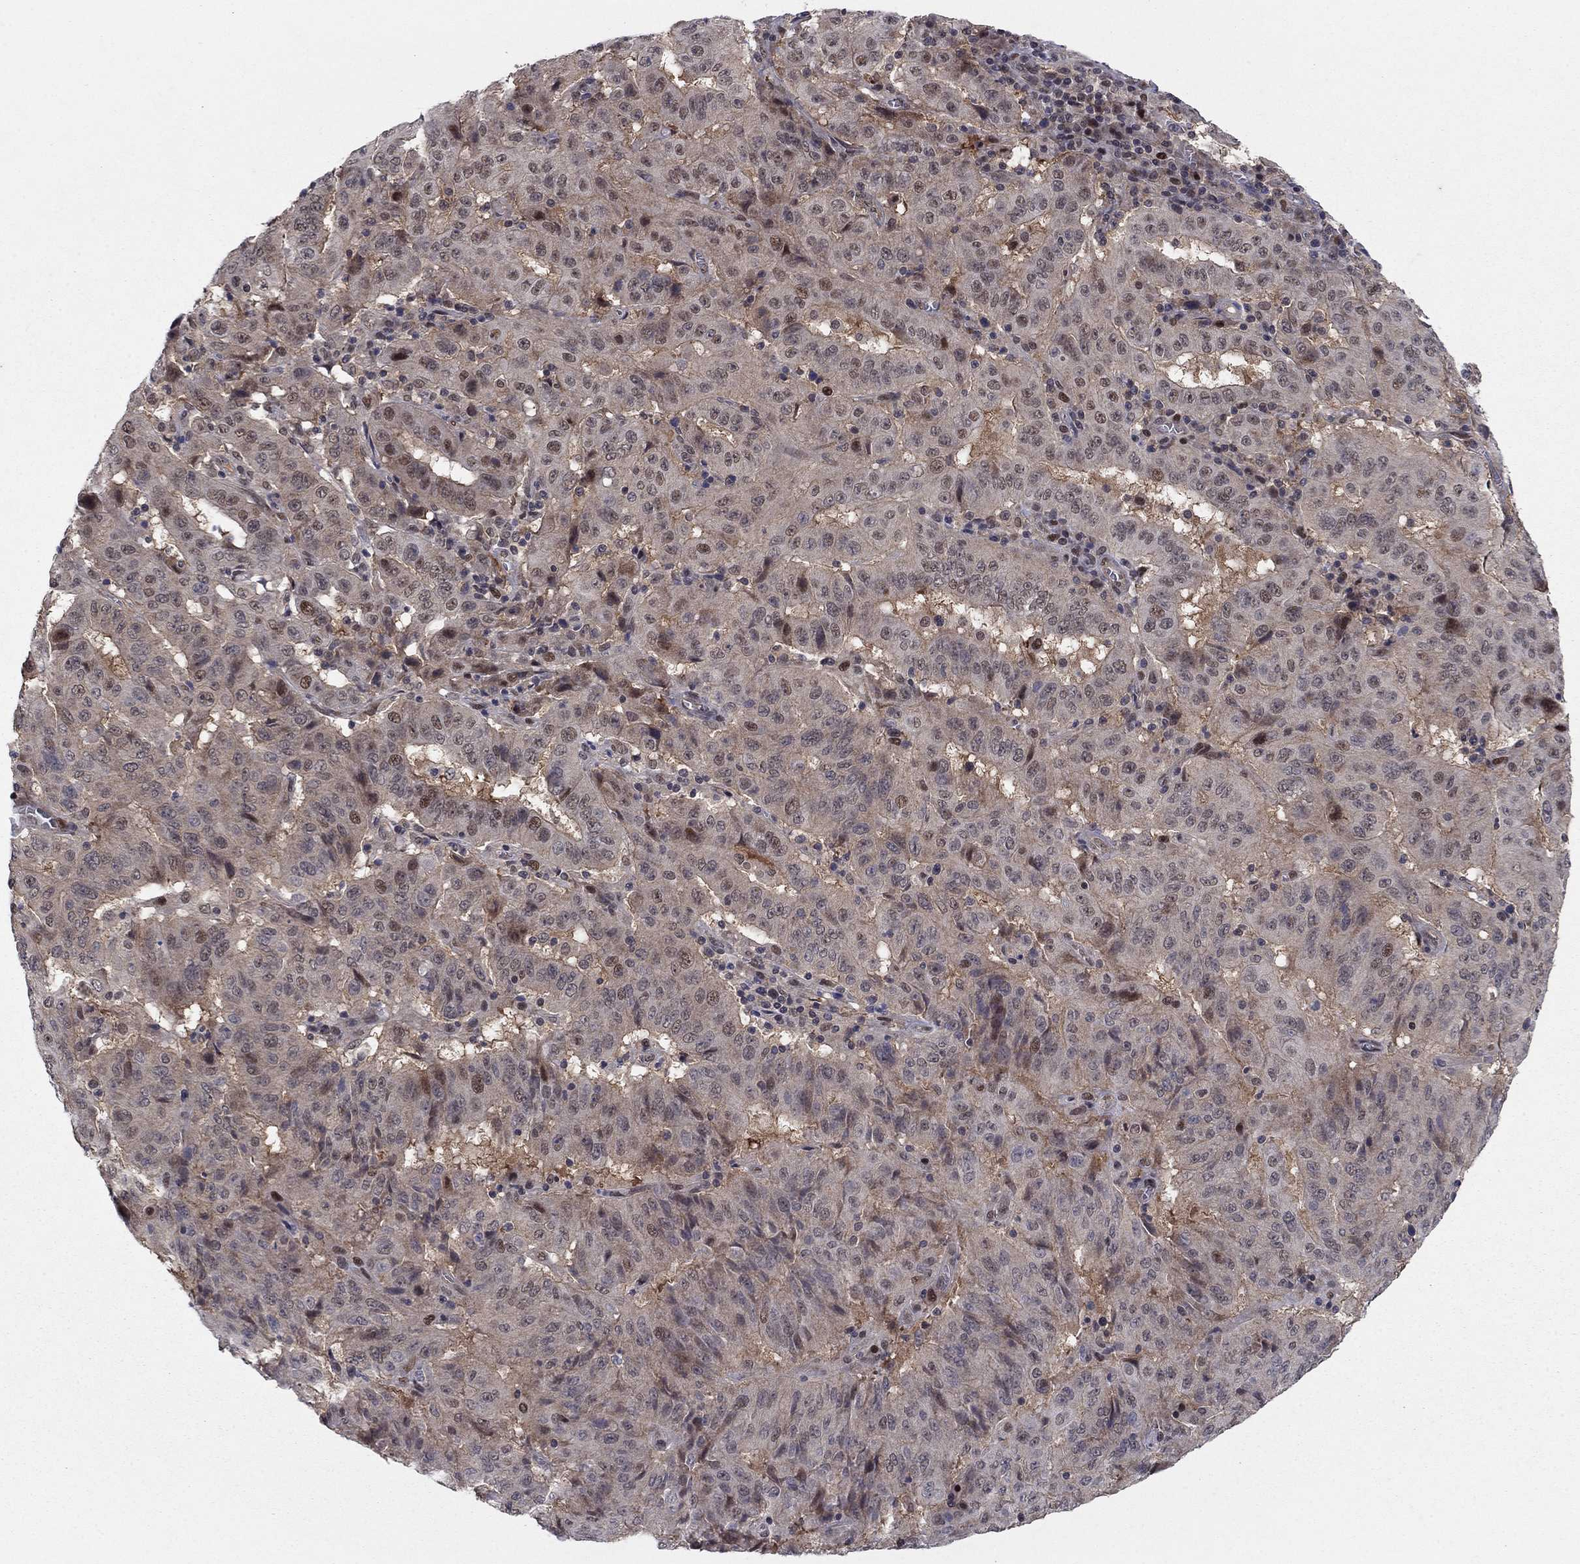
{"staining": {"intensity": "weak", "quantity": "<25%", "location": "cytoplasmic/membranous,nuclear"}, "tissue": "pancreatic cancer", "cell_type": "Tumor cells", "image_type": "cancer", "snomed": [{"axis": "morphology", "description": "Adenocarcinoma, NOS"}, {"axis": "topography", "description": "Pancreas"}], "caption": "Immunohistochemistry micrograph of neoplastic tissue: human adenocarcinoma (pancreatic) stained with DAB exhibits no significant protein positivity in tumor cells.", "gene": "PSMC1", "patient": {"sex": "male", "age": 63}}